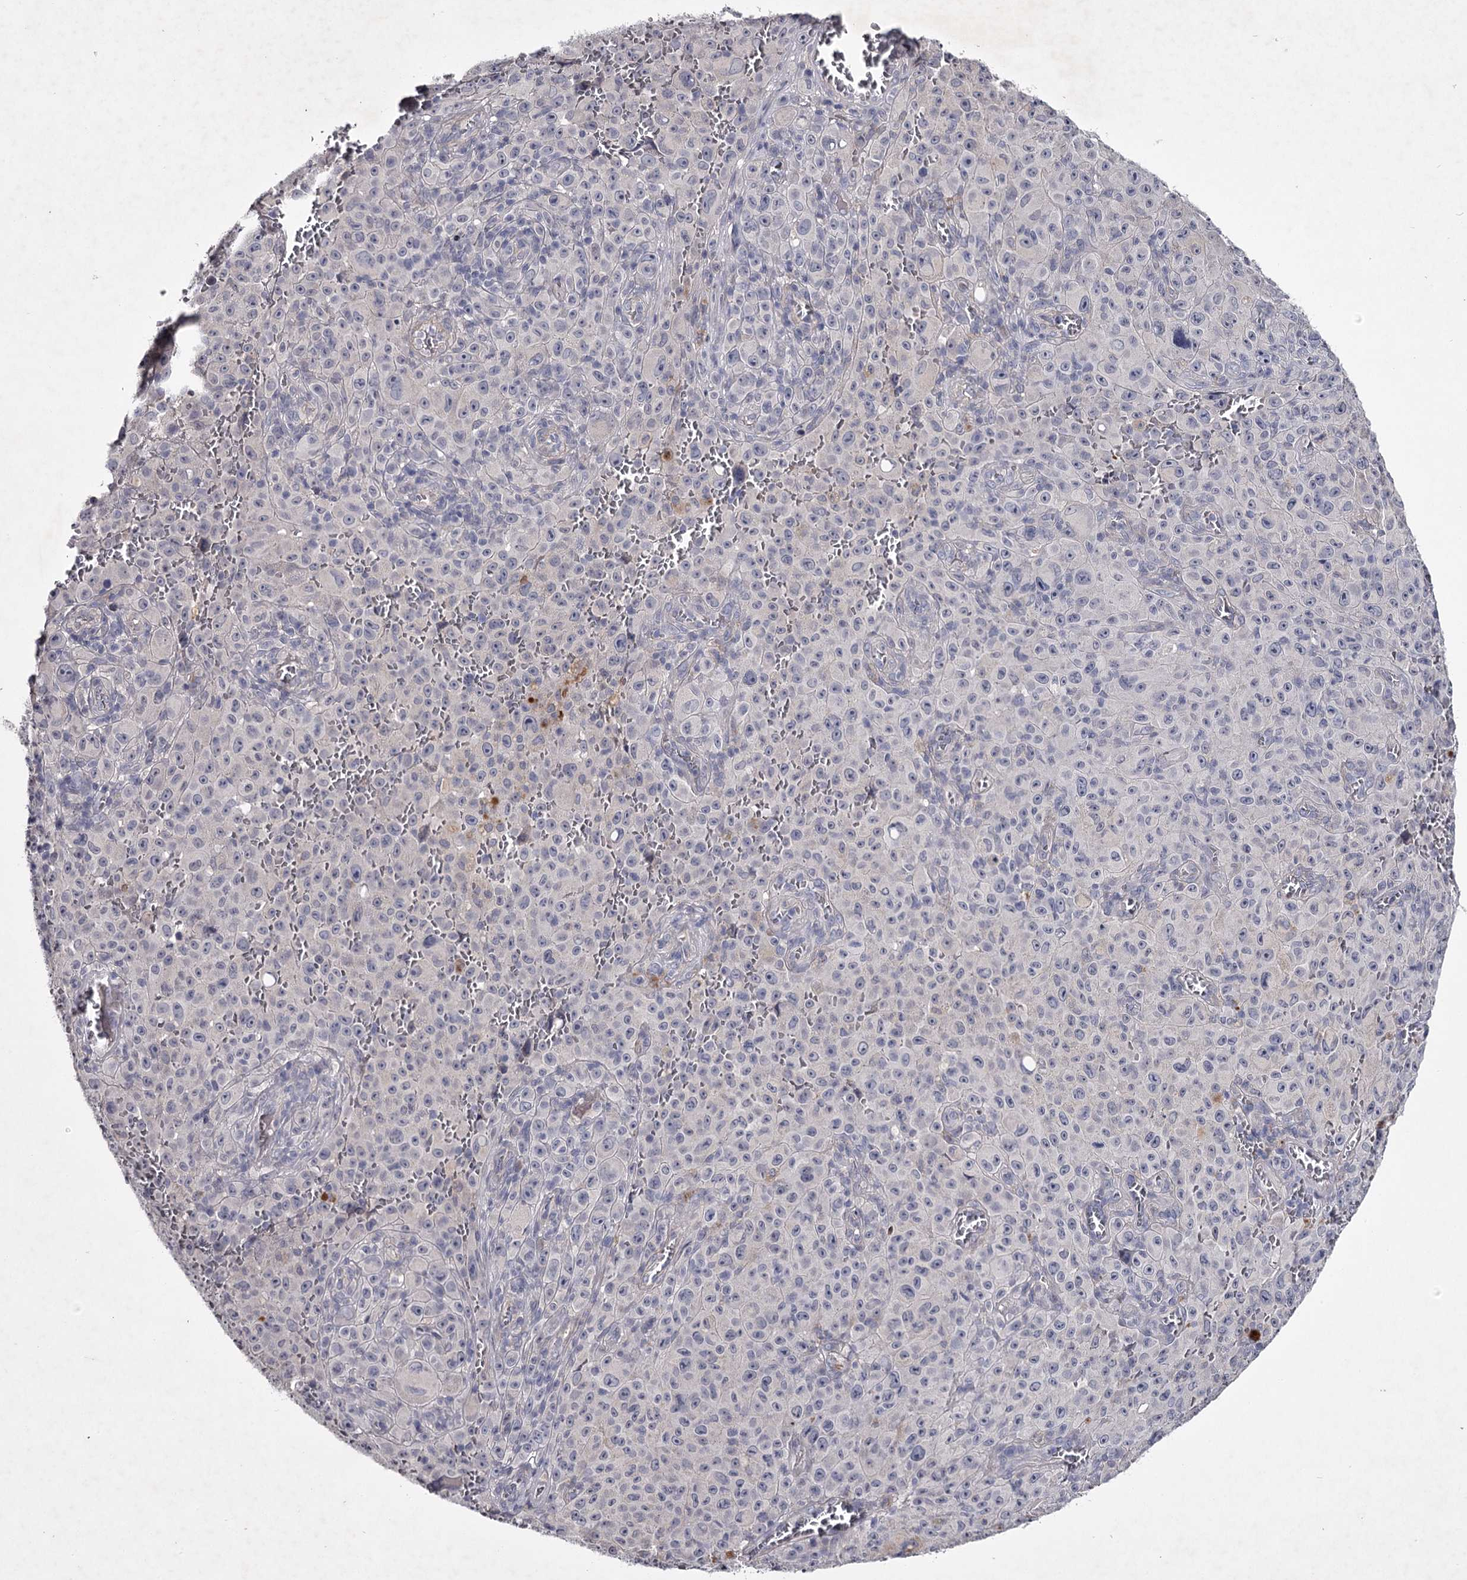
{"staining": {"intensity": "negative", "quantity": "none", "location": "none"}, "tissue": "melanoma", "cell_type": "Tumor cells", "image_type": "cancer", "snomed": [{"axis": "morphology", "description": "Malignant melanoma, NOS"}, {"axis": "topography", "description": "Skin"}], "caption": "Immunohistochemical staining of melanoma exhibits no significant expression in tumor cells. The staining is performed using DAB (3,3'-diaminobenzidine) brown chromogen with nuclei counter-stained in using hematoxylin.", "gene": "FDXACB1", "patient": {"sex": "female", "age": 82}}